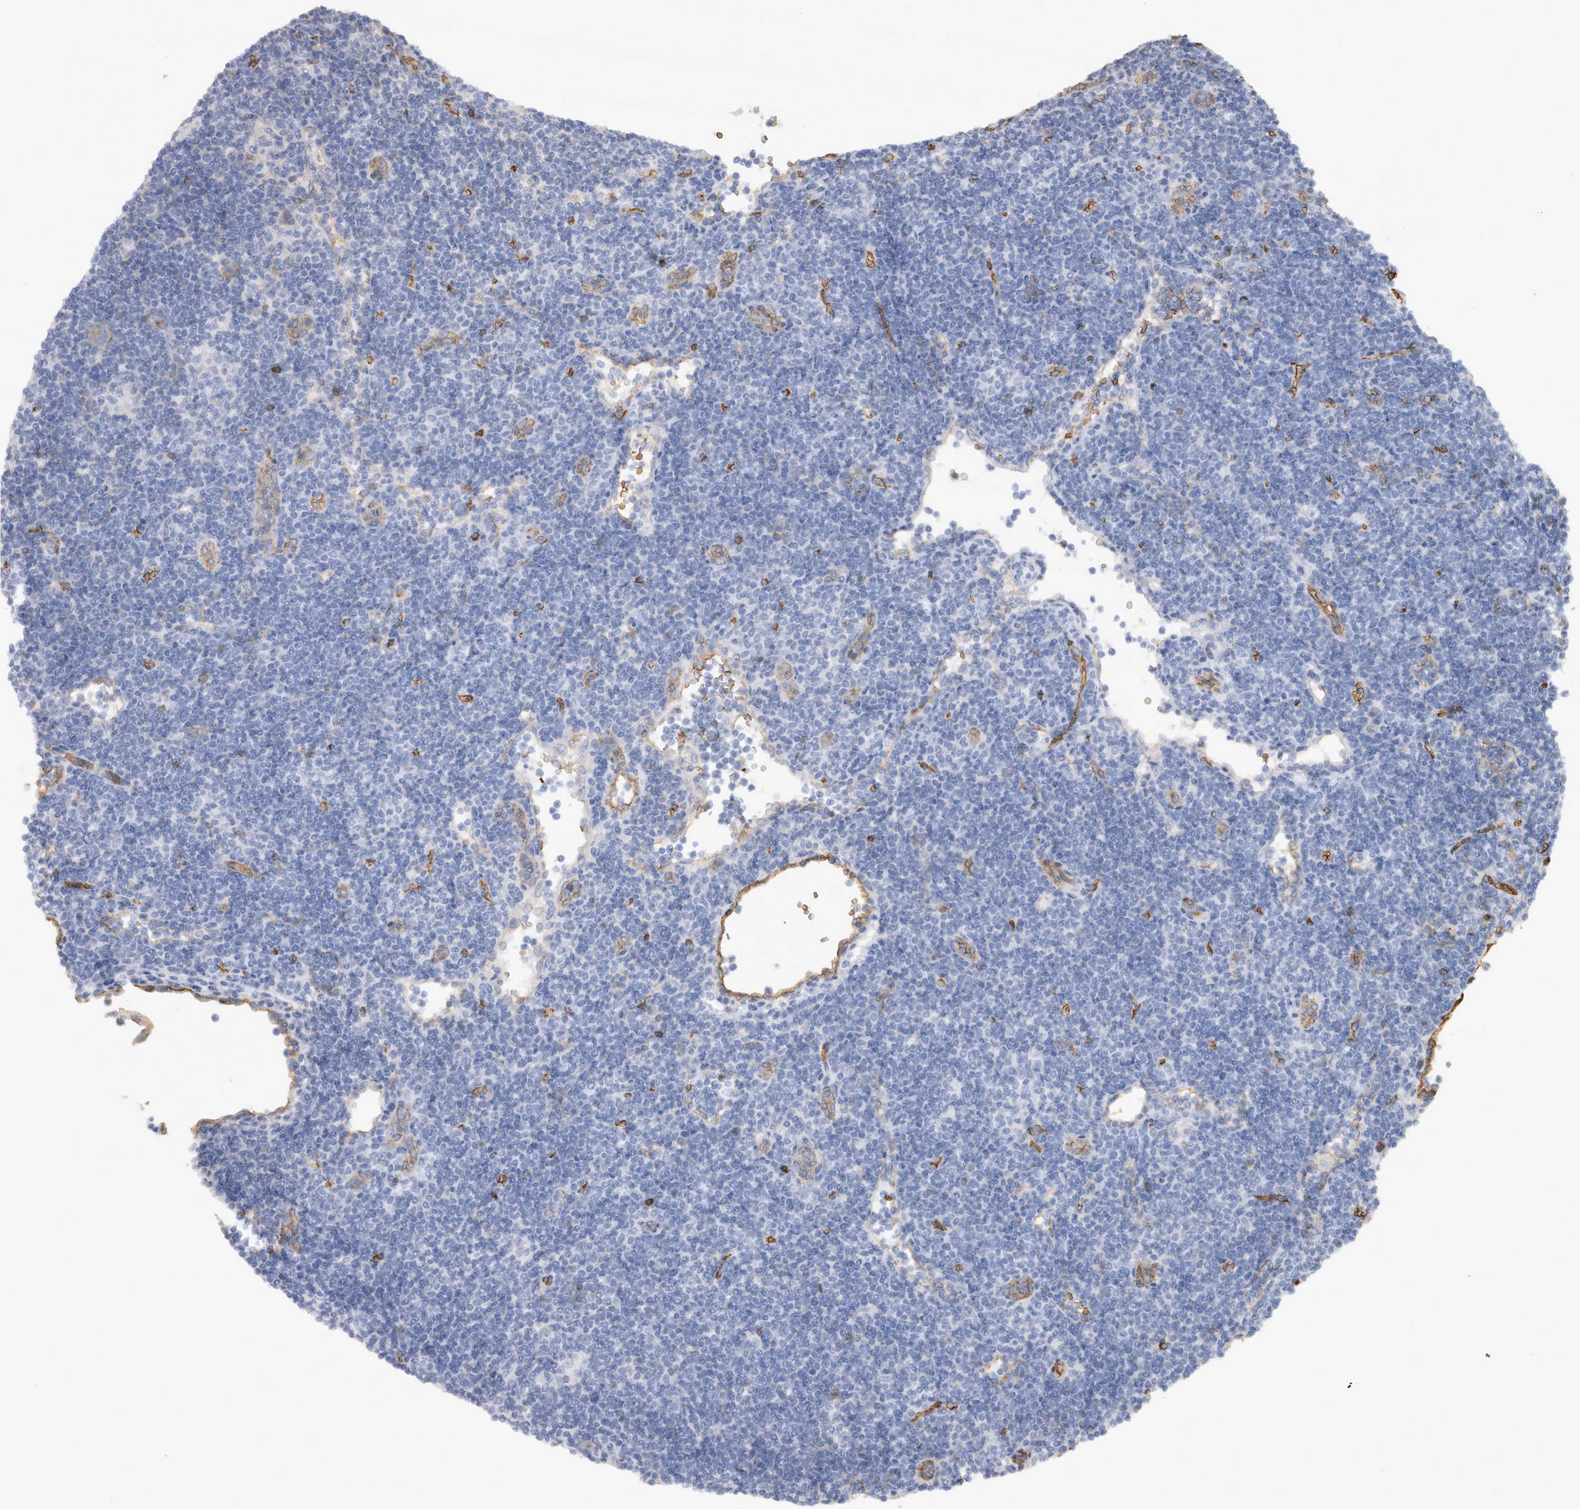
{"staining": {"intensity": "negative", "quantity": "none", "location": "none"}, "tissue": "lymphoma", "cell_type": "Tumor cells", "image_type": "cancer", "snomed": [{"axis": "morphology", "description": "Hodgkin's disease, NOS"}, {"axis": "topography", "description": "Lymph node"}], "caption": "The photomicrograph reveals no significant positivity in tumor cells of Hodgkin's disease.", "gene": "IL17RC", "patient": {"sex": "female", "age": 57}}